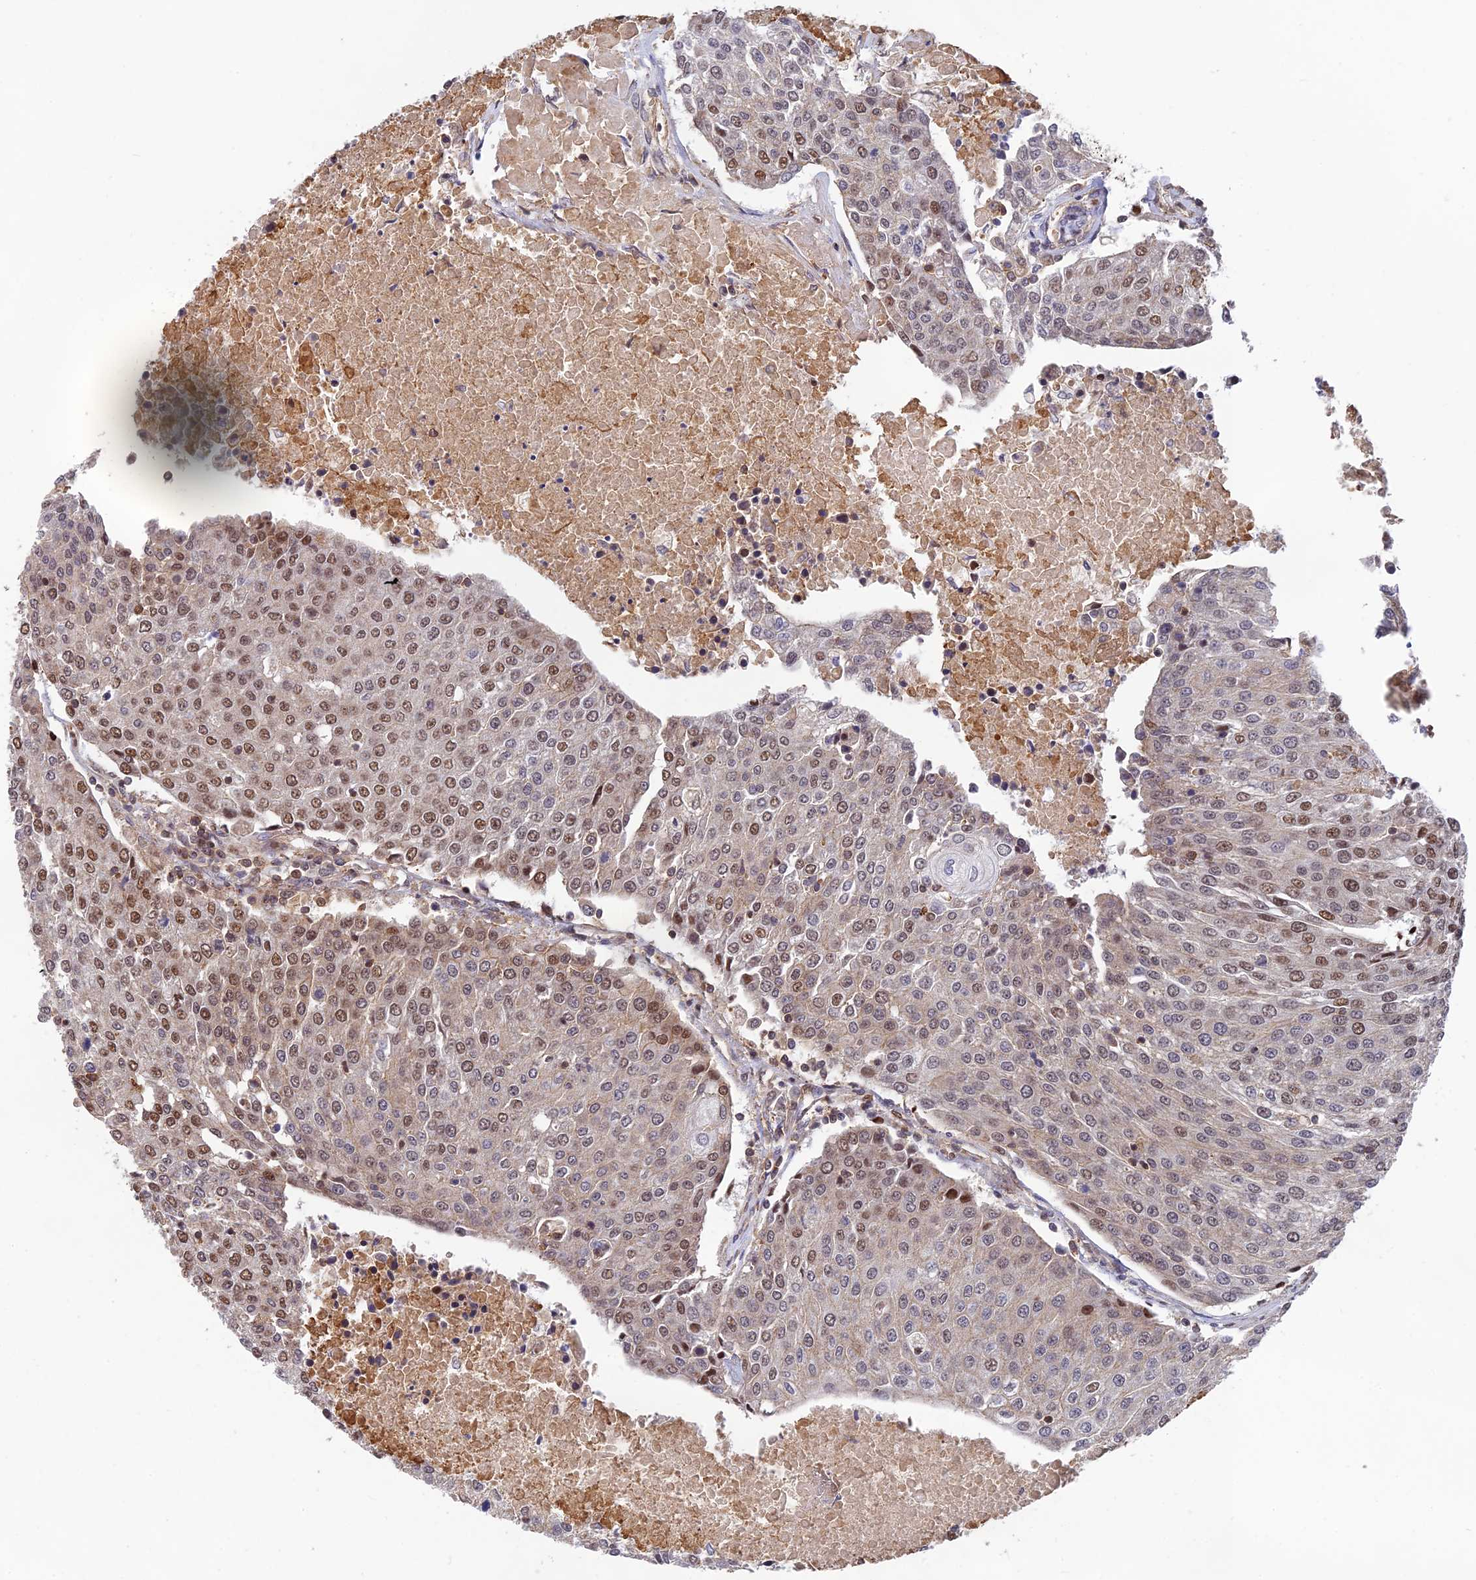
{"staining": {"intensity": "moderate", "quantity": "25%-75%", "location": "nuclear"}, "tissue": "urothelial cancer", "cell_type": "Tumor cells", "image_type": "cancer", "snomed": [{"axis": "morphology", "description": "Urothelial carcinoma, High grade"}, {"axis": "topography", "description": "Urinary bladder"}], "caption": "Urothelial carcinoma (high-grade) tissue reveals moderate nuclear staining in approximately 25%-75% of tumor cells", "gene": "OSBPL1A", "patient": {"sex": "female", "age": 85}}